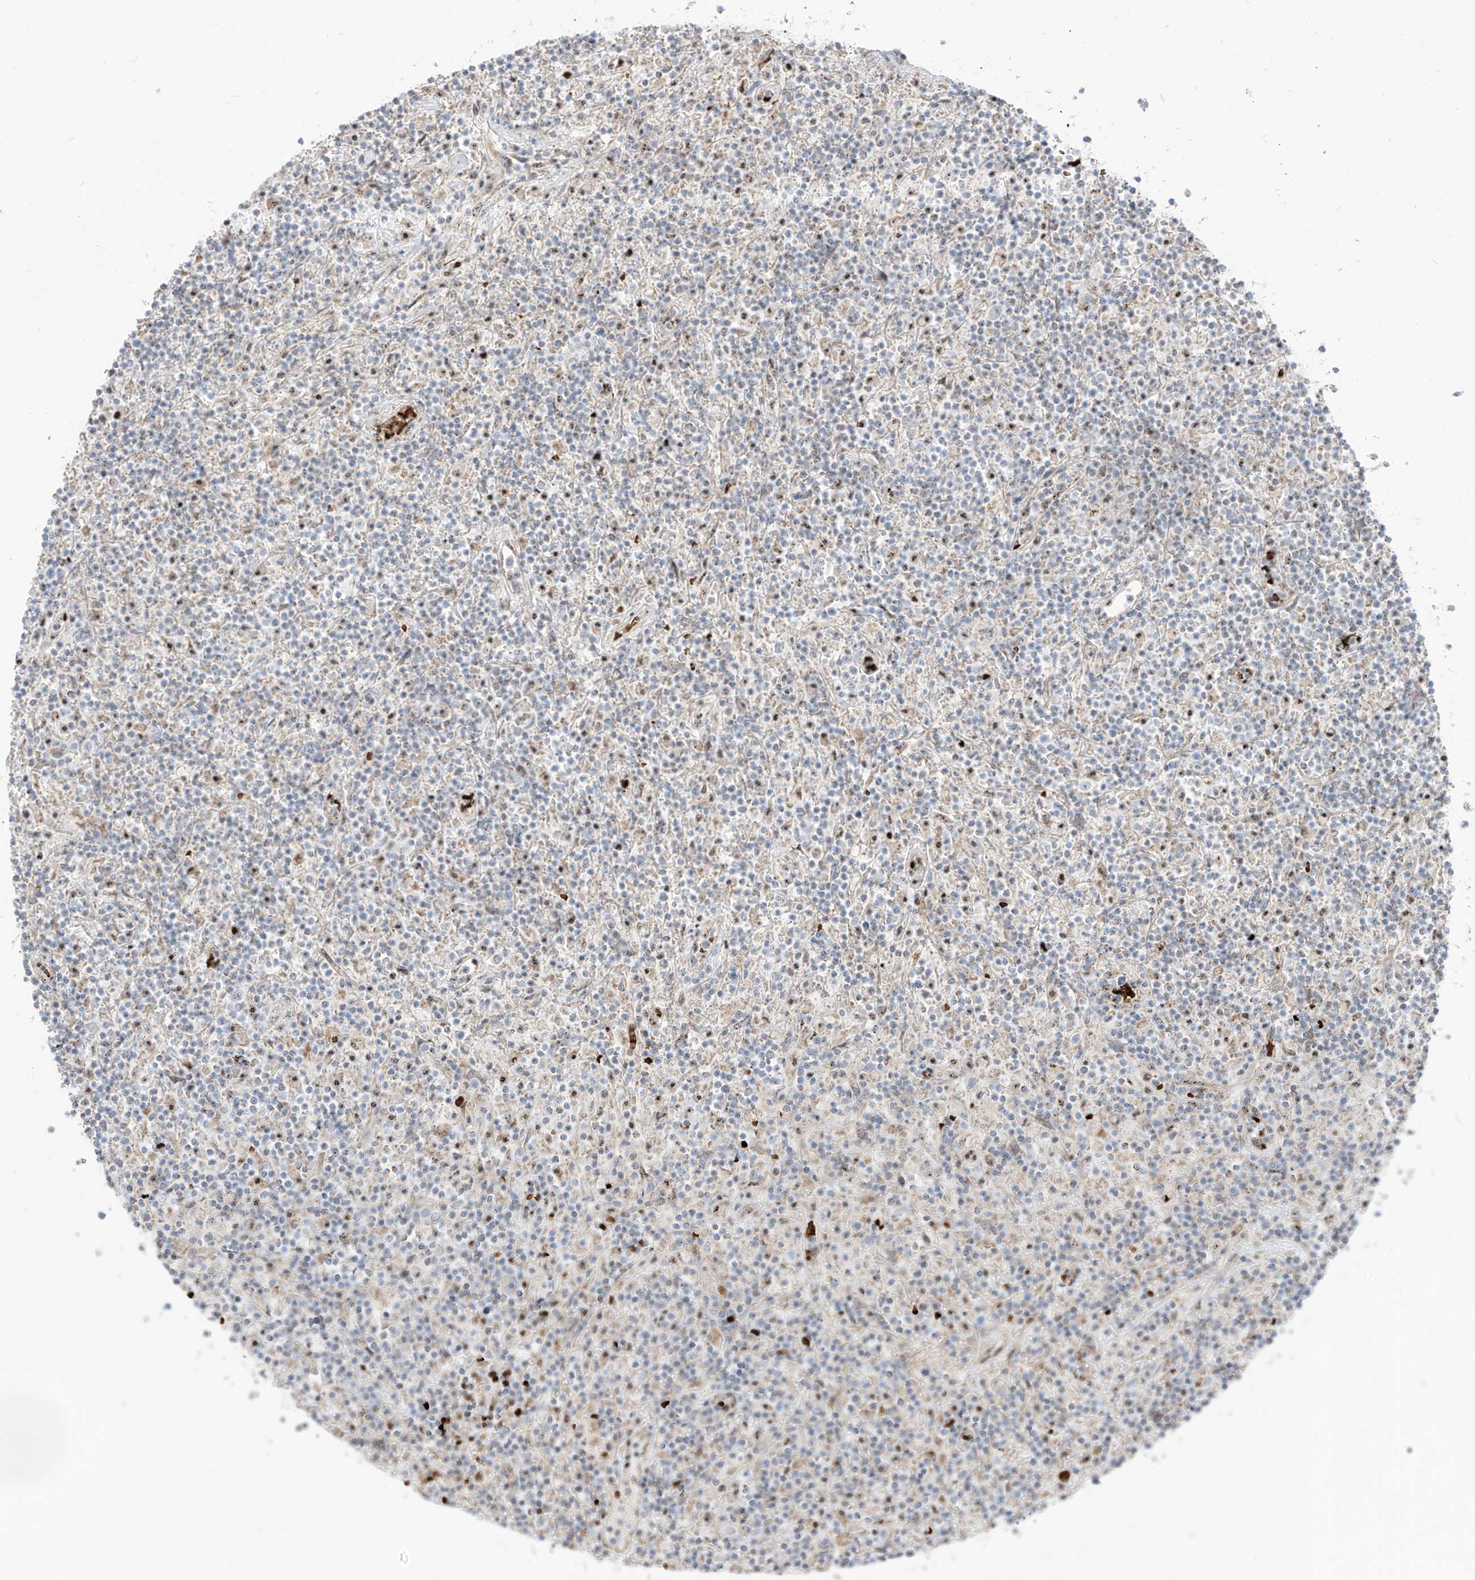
{"staining": {"intensity": "negative", "quantity": "none", "location": "none"}, "tissue": "lymphoma", "cell_type": "Tumor cells", "image_type": "cancer", "snomed": [{"axis": "morphology", "description": "Hodgkin's disease, NOS"}, {"axis": "topography", "description": "Lymph node"}], "caption": "This is an immunohistochemistry image of lymphoma. There is no expression in tumor cells.", "gene": "ARHGEF40", "patient": {"sex": "male", "age": 70}}